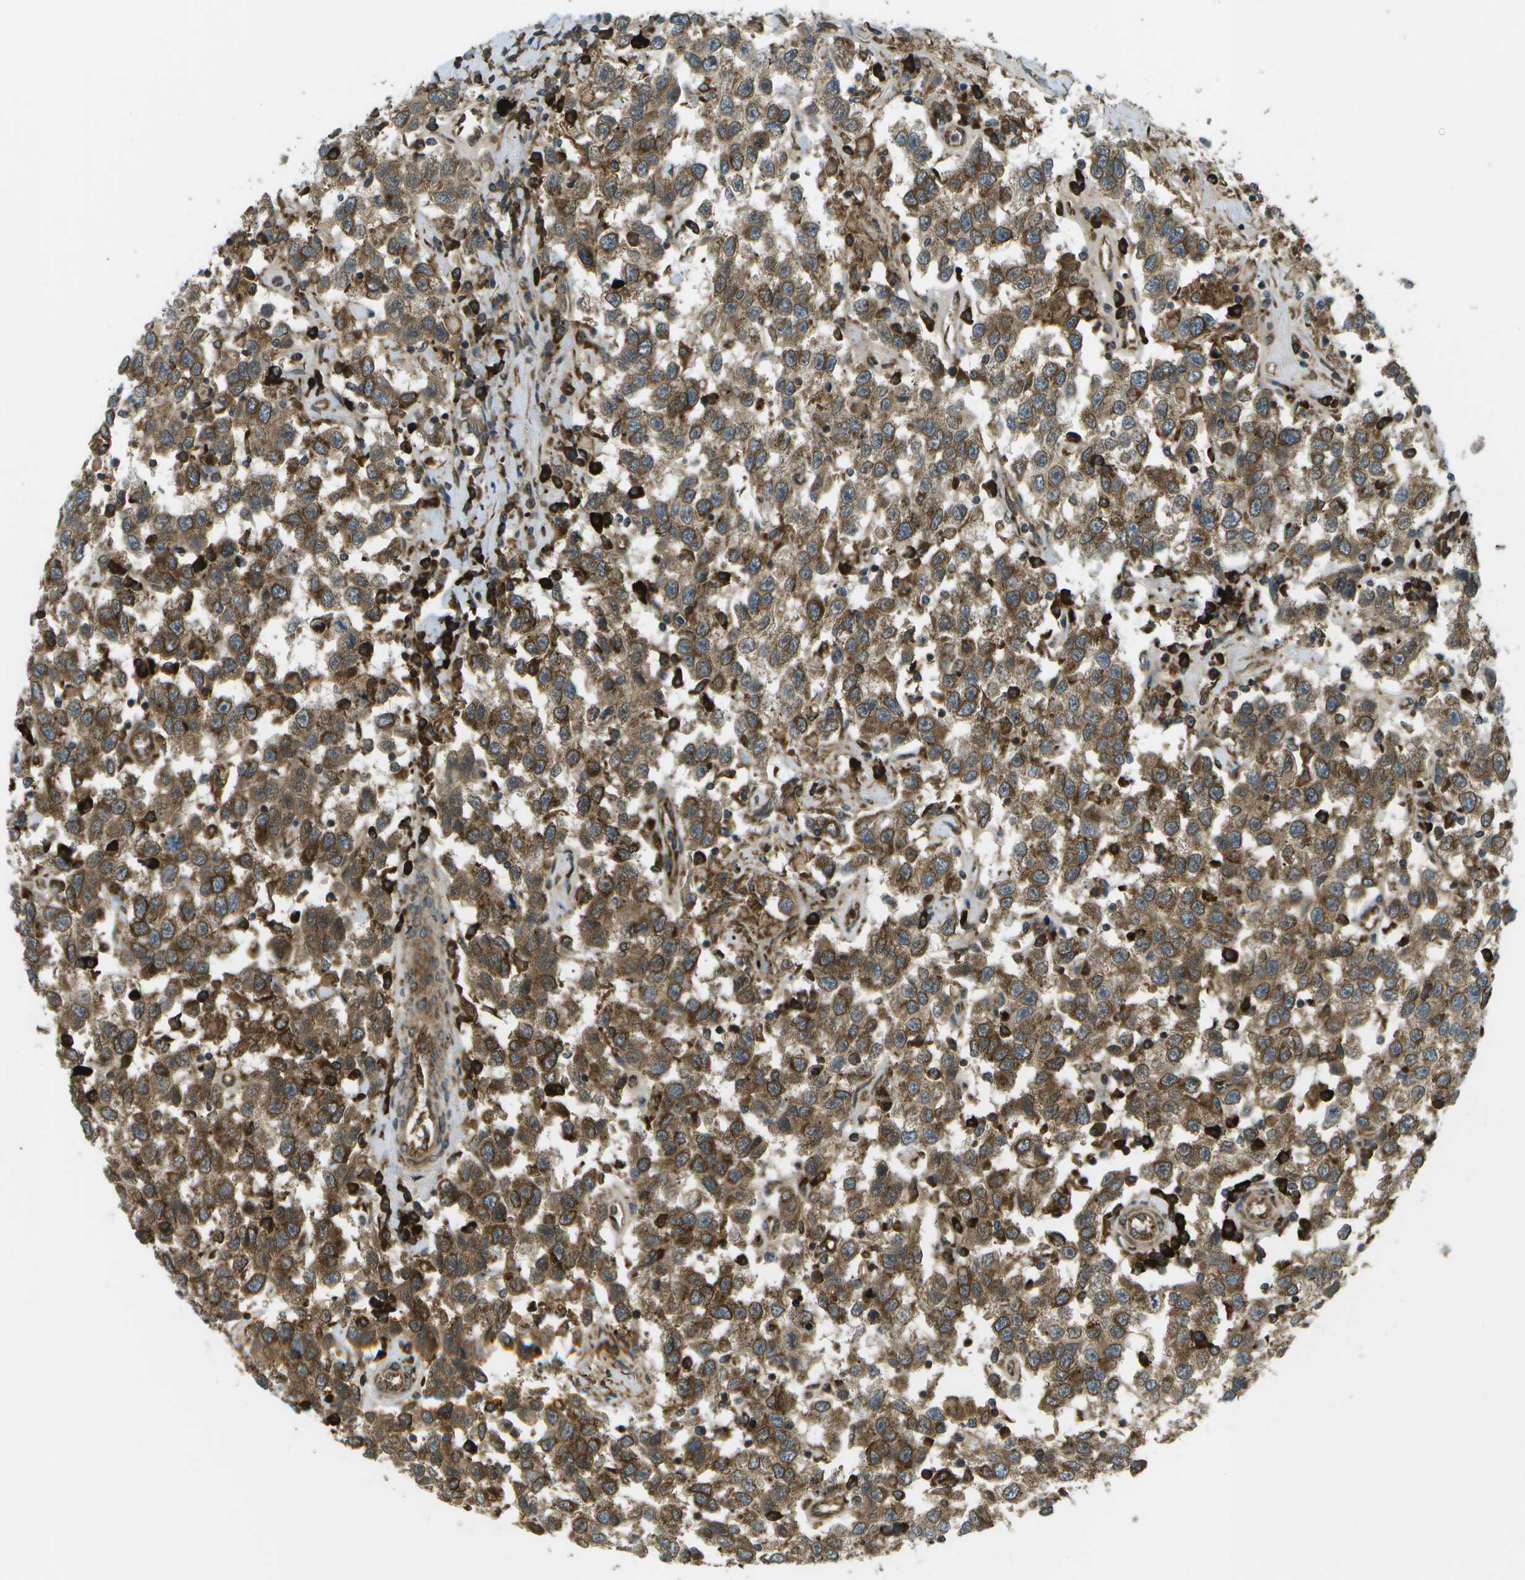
{"staining": {"intensity": "moderate", "quantity": ">75%", "location": "cytoplasmic/membranous"}, "tissue": "testis cancer", "cell_type": "Tumor cells", "image_type": "cancer", "snomed": [{"axis": "morphology", "description": "Seminoma, NOS"}, {"axis": "topography", "description": "Testis"}], "caption": "This image displays immunohistochemistry staining of testis cancer, with medium moderate cytoplasmic/membranous positivity in approximately >75% of tumor cells.", "gene": "USP30", "patient": {"sex": "male", "age": 41}}